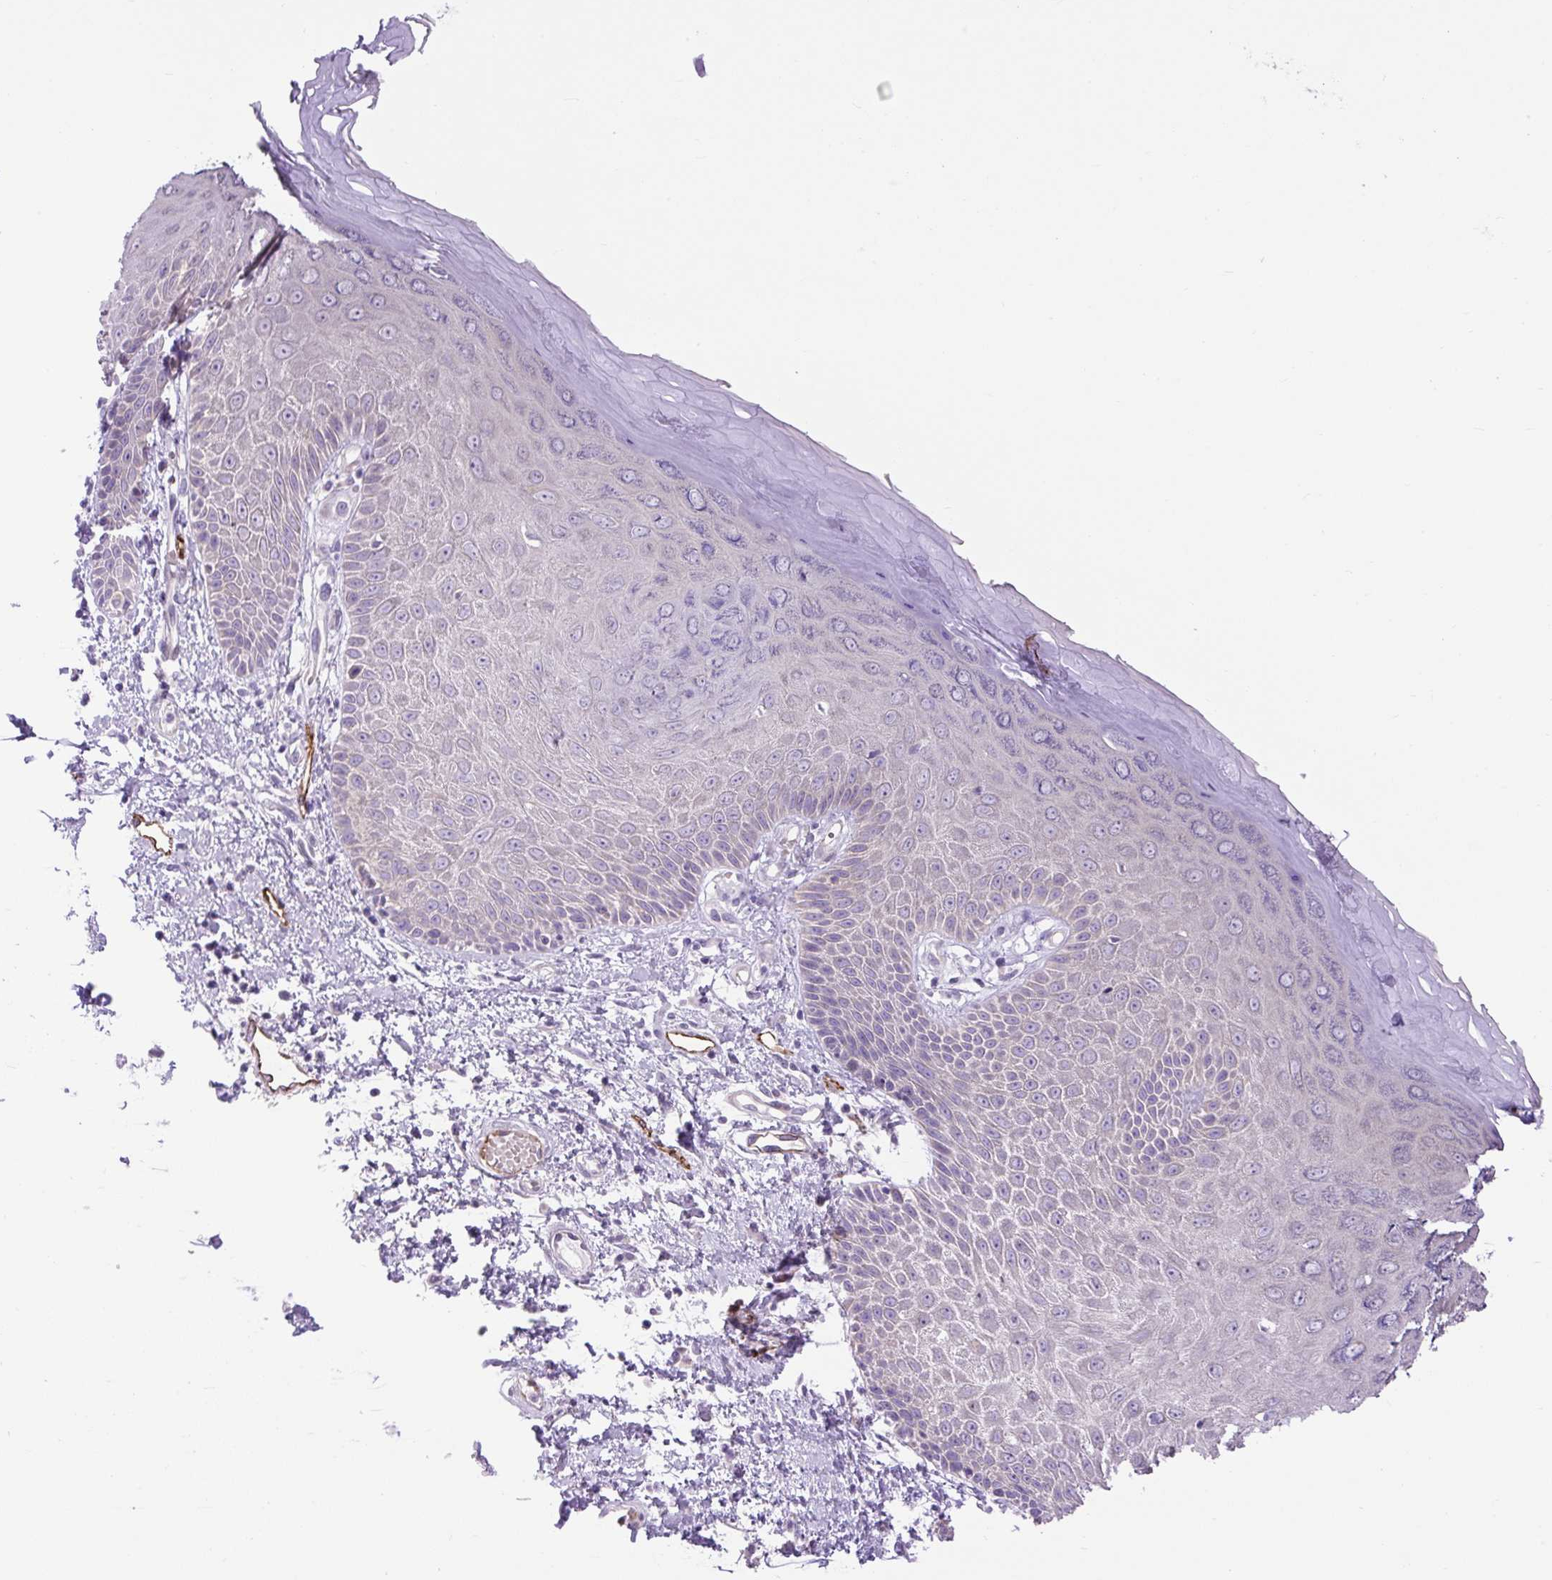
{"staining": {"intensity": "negative", "quantity": "none", "location": "none"}, "tissue": "skin", "cell_type": "Epidermal cells", "image_type": "normal", "snomed": [{"axis": "morphology", "description": "Normal tissue, NOS"}, {"axis": "topography", "description": "Anal"}, {"axis": "topography", "description": "Peripheral nerve tissue"}], "caption": "Protein analysis of normal skin displays no significant expression in epidermal cells.", "gene": "RNASE10", "patient": {"sex": "male", "age": 78}}